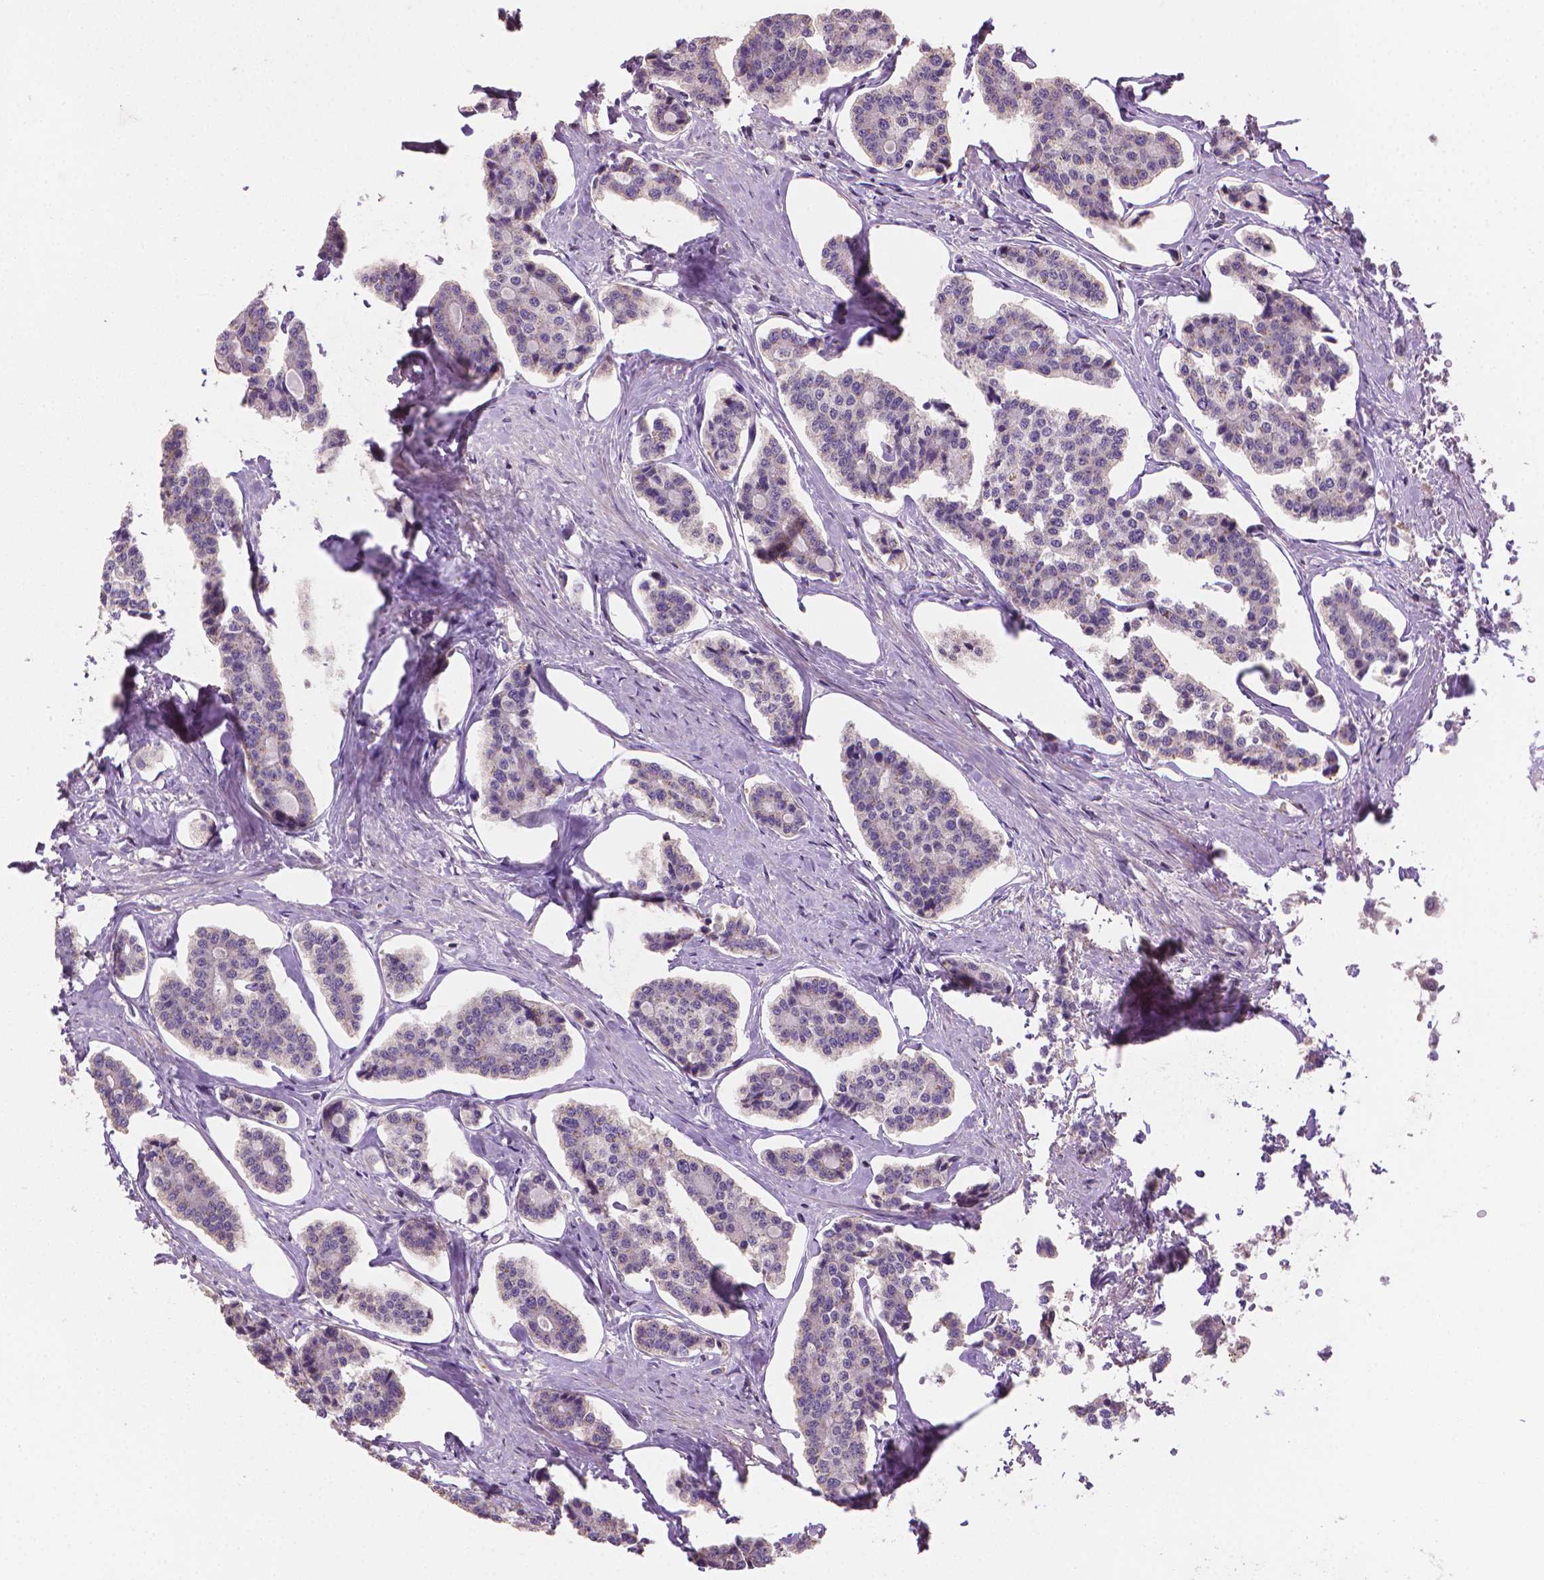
{"staining": {"intensity": "negative", "quantity": "none", "location": "none"}, "tissue": "carcinoid", "cell_type": "Tumor cells", "image_type": "cancer", "snomed": [{"axis": "morphology", "description": "Carcinoid, malignant, NOS"}, {"axis": "topography", "description": "Small intestine"}], "caption": "Carcinoid stained for a protein using immunohistochemistry exhibits no expression tumor cells.", "gene": "CATIP", "patient": {"sex": "female", "age": 65}}